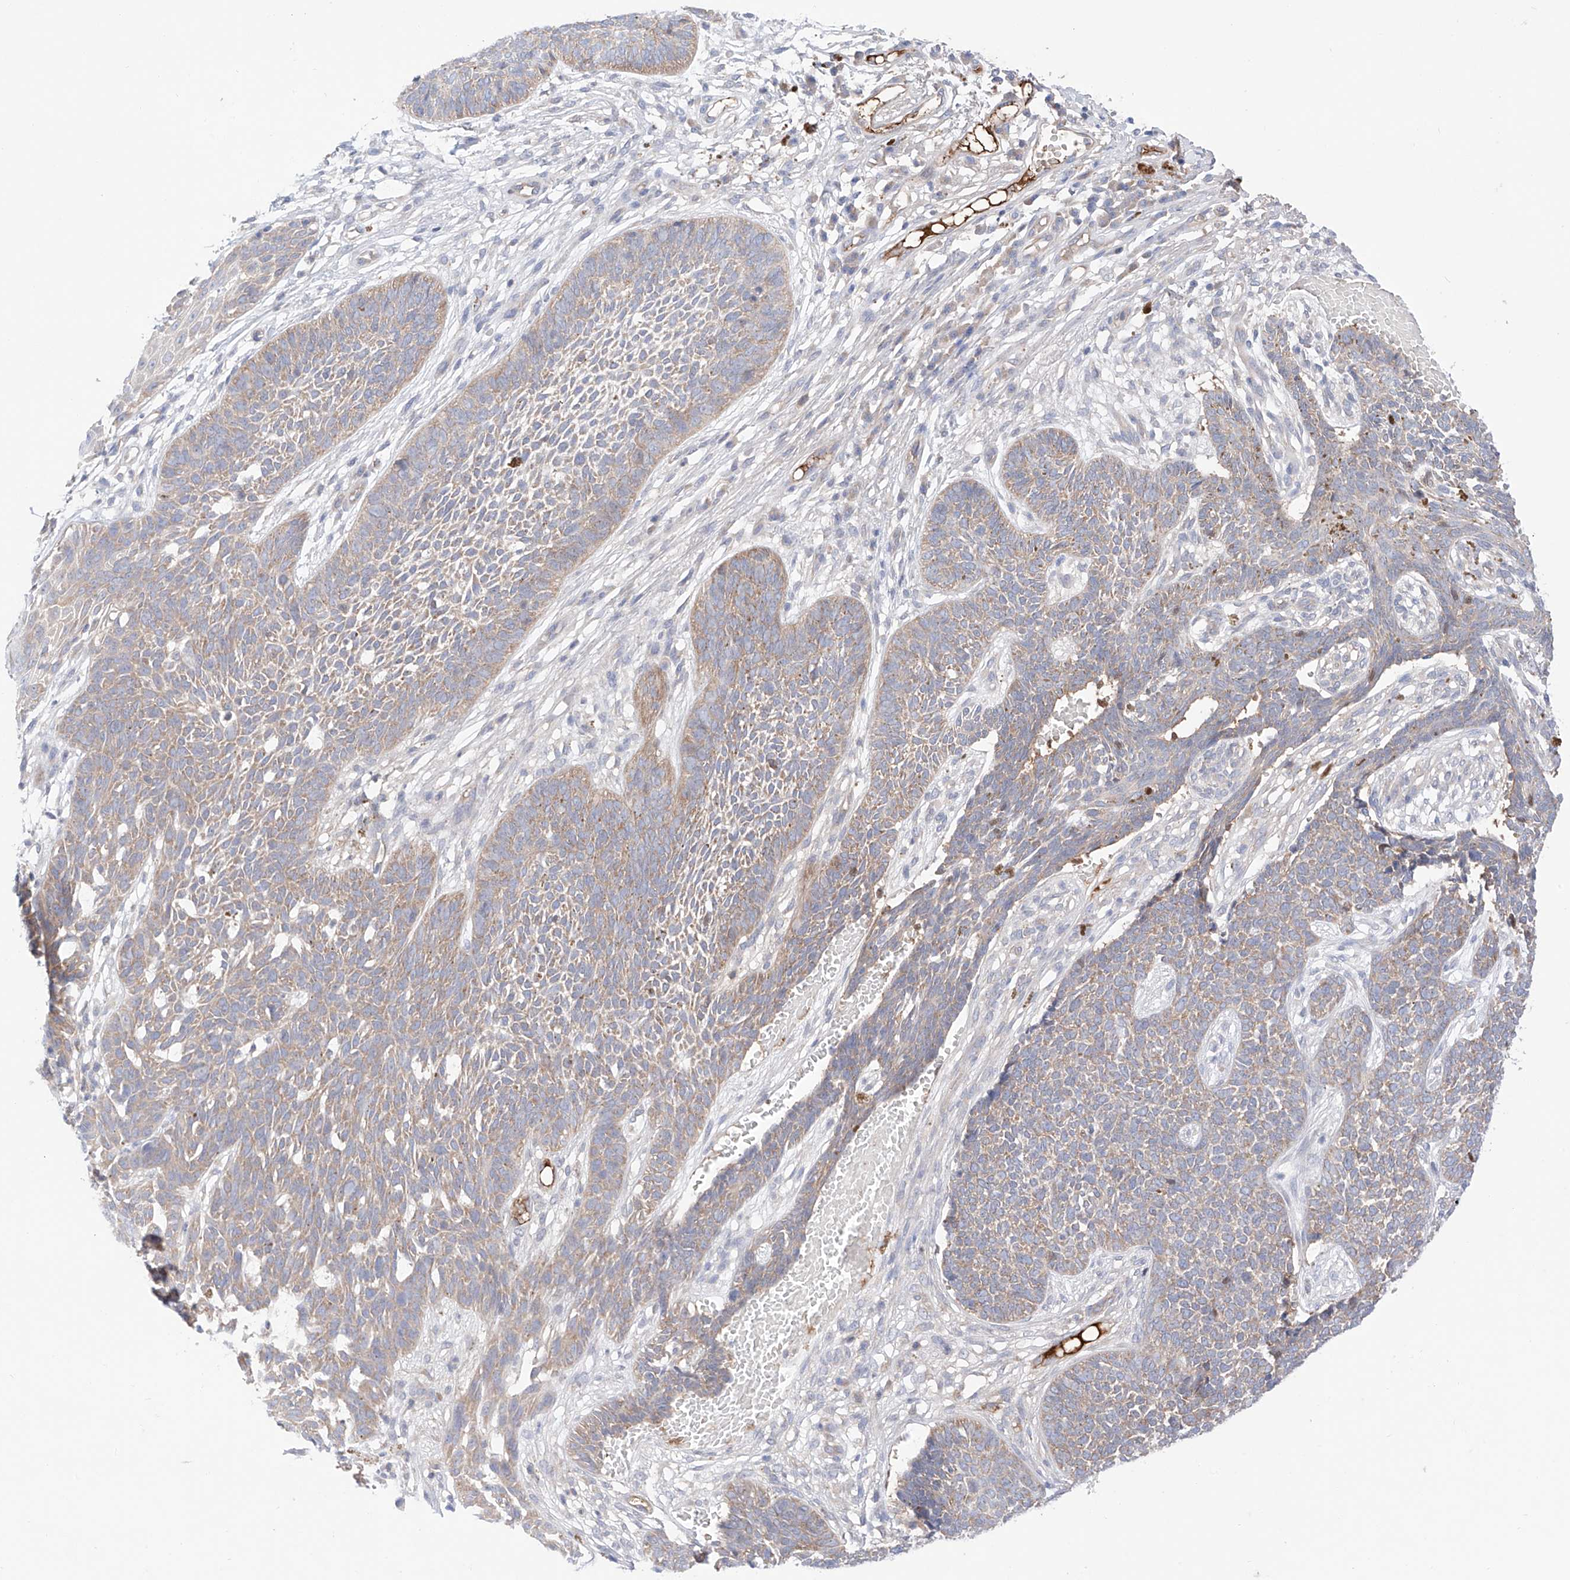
{"staining": {"intensity": "weak", "quantity": "25%-75%", "location": "cytoplasmic/membranous"}, "tissue": "skin cancer", "cell_type": "Tumor cells", "image_type": "cancer", "snomed": [{"axis": "morphology", "description": "Basal cell carcinoma"}, {"axis": "topography", "description": "Skin"}], "caption": "Weak cytoplasmic/membranous positivity for a protein is appreciated in about 25%-75% of tumor cells of skin cancer (basal cell carcinoma) using immunohistochemistry (IHC).", "gene": "PGGT1B", "patient": {"sex": "female", "age": 84}}